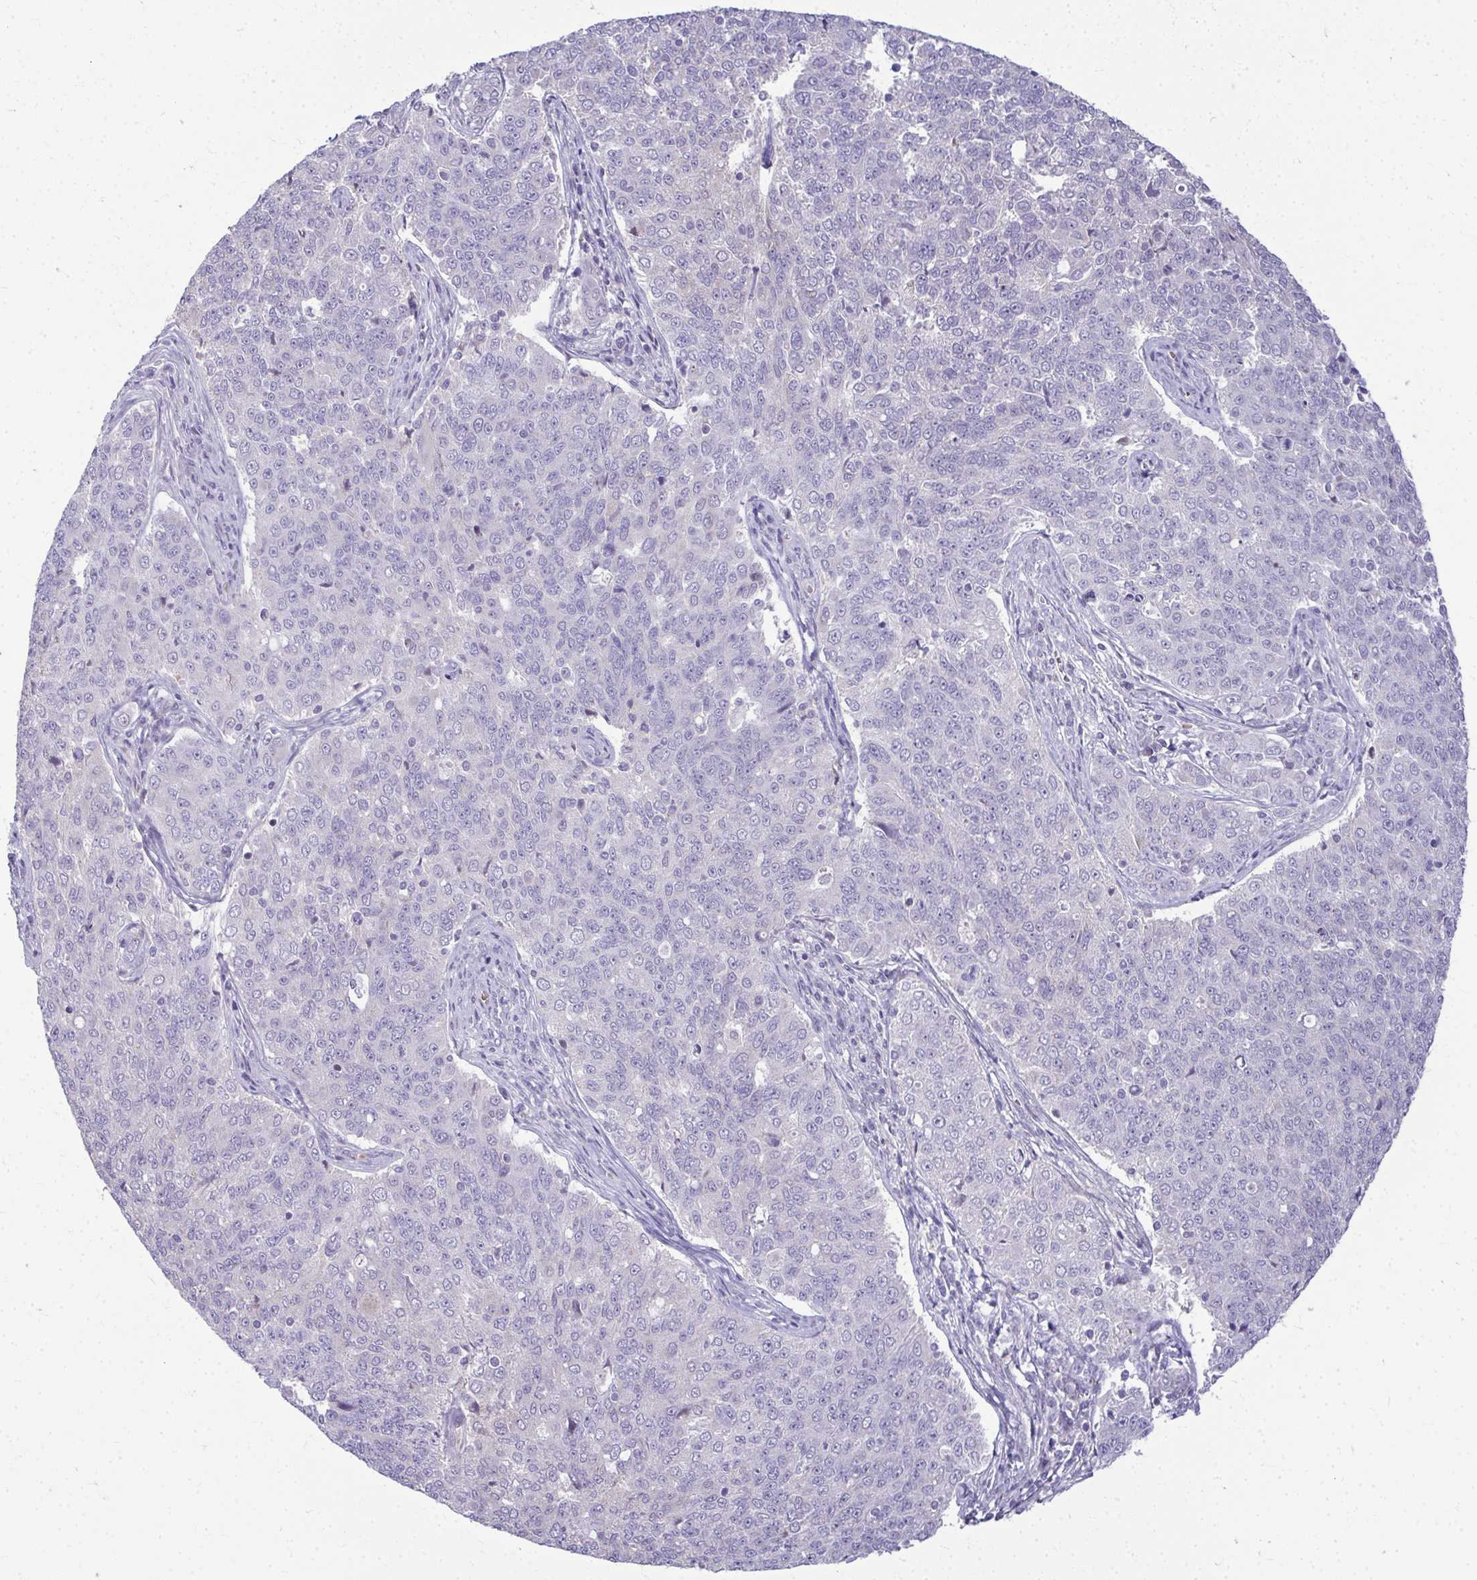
{"staining": {"intensity": "negative", "quantity": "none", "location": "none"}, "tissue": "endometrial cancer", "cell_type": "Tumor cells", "image_type": "cancer", "snomed": [{"axis": "morphology", "description": "Adenocarcinoma, NOS"}, {"axis": "topography", "description": "Endometrium"}], "caption": "Tumor cells show no significant positivity in adenocarcinoma (endometrial).", "gene": "ODF1", "patient": {"sex": "female", "age": 43}}